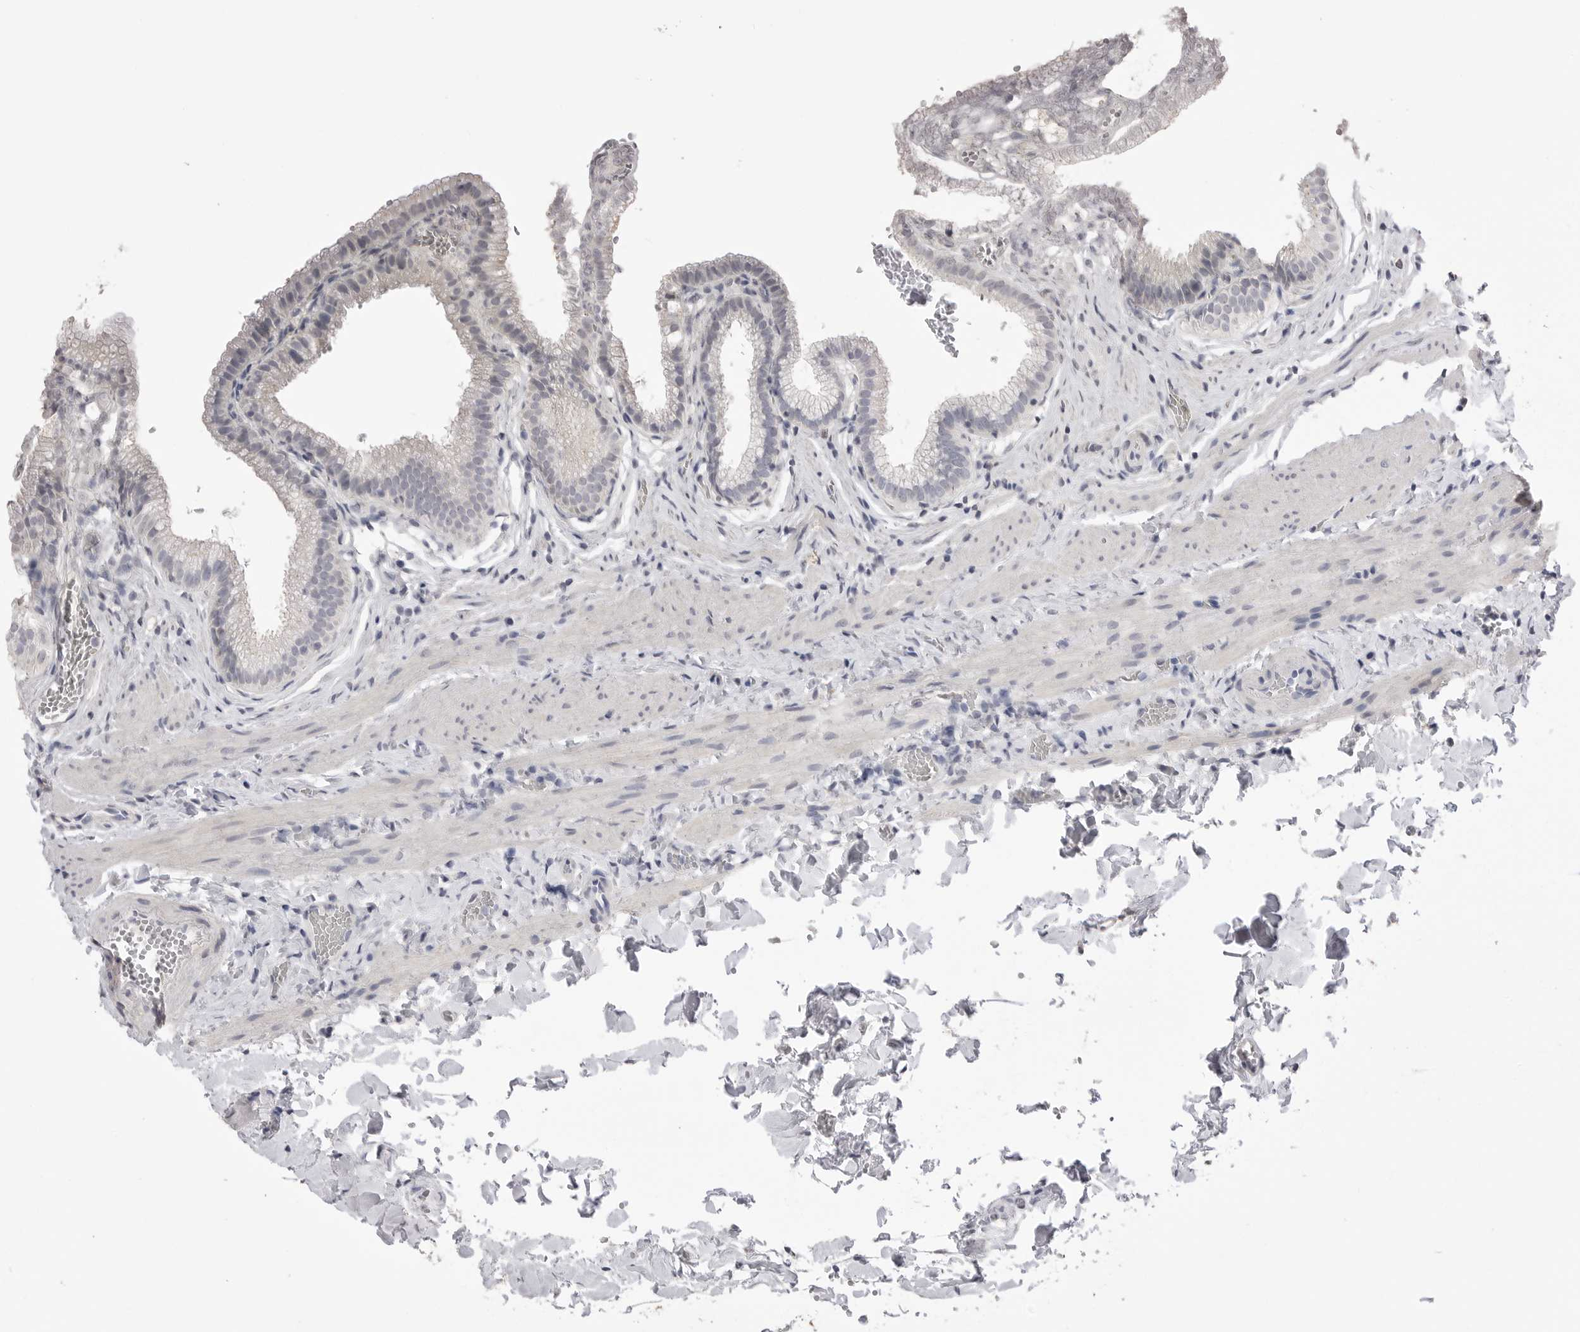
{"staining": {"intensity": "negative", "quantity": "none", "location": "none"}, "tissue": "gallbladder", "cell_type": "Glandular cells", "image_type": "normal", "snomed": [{"axis": "morphology", "description": "Normal tissue, NOS"}, {"axis": "topography", "description": "Gallbladder"}], "caption": "DAB immunohistochemical staining of benign human gallbladder demonstrates no significant positivity in glandular cells.", "gene": "ICAM5", "patient": {"sex": "male", "age": 38}}